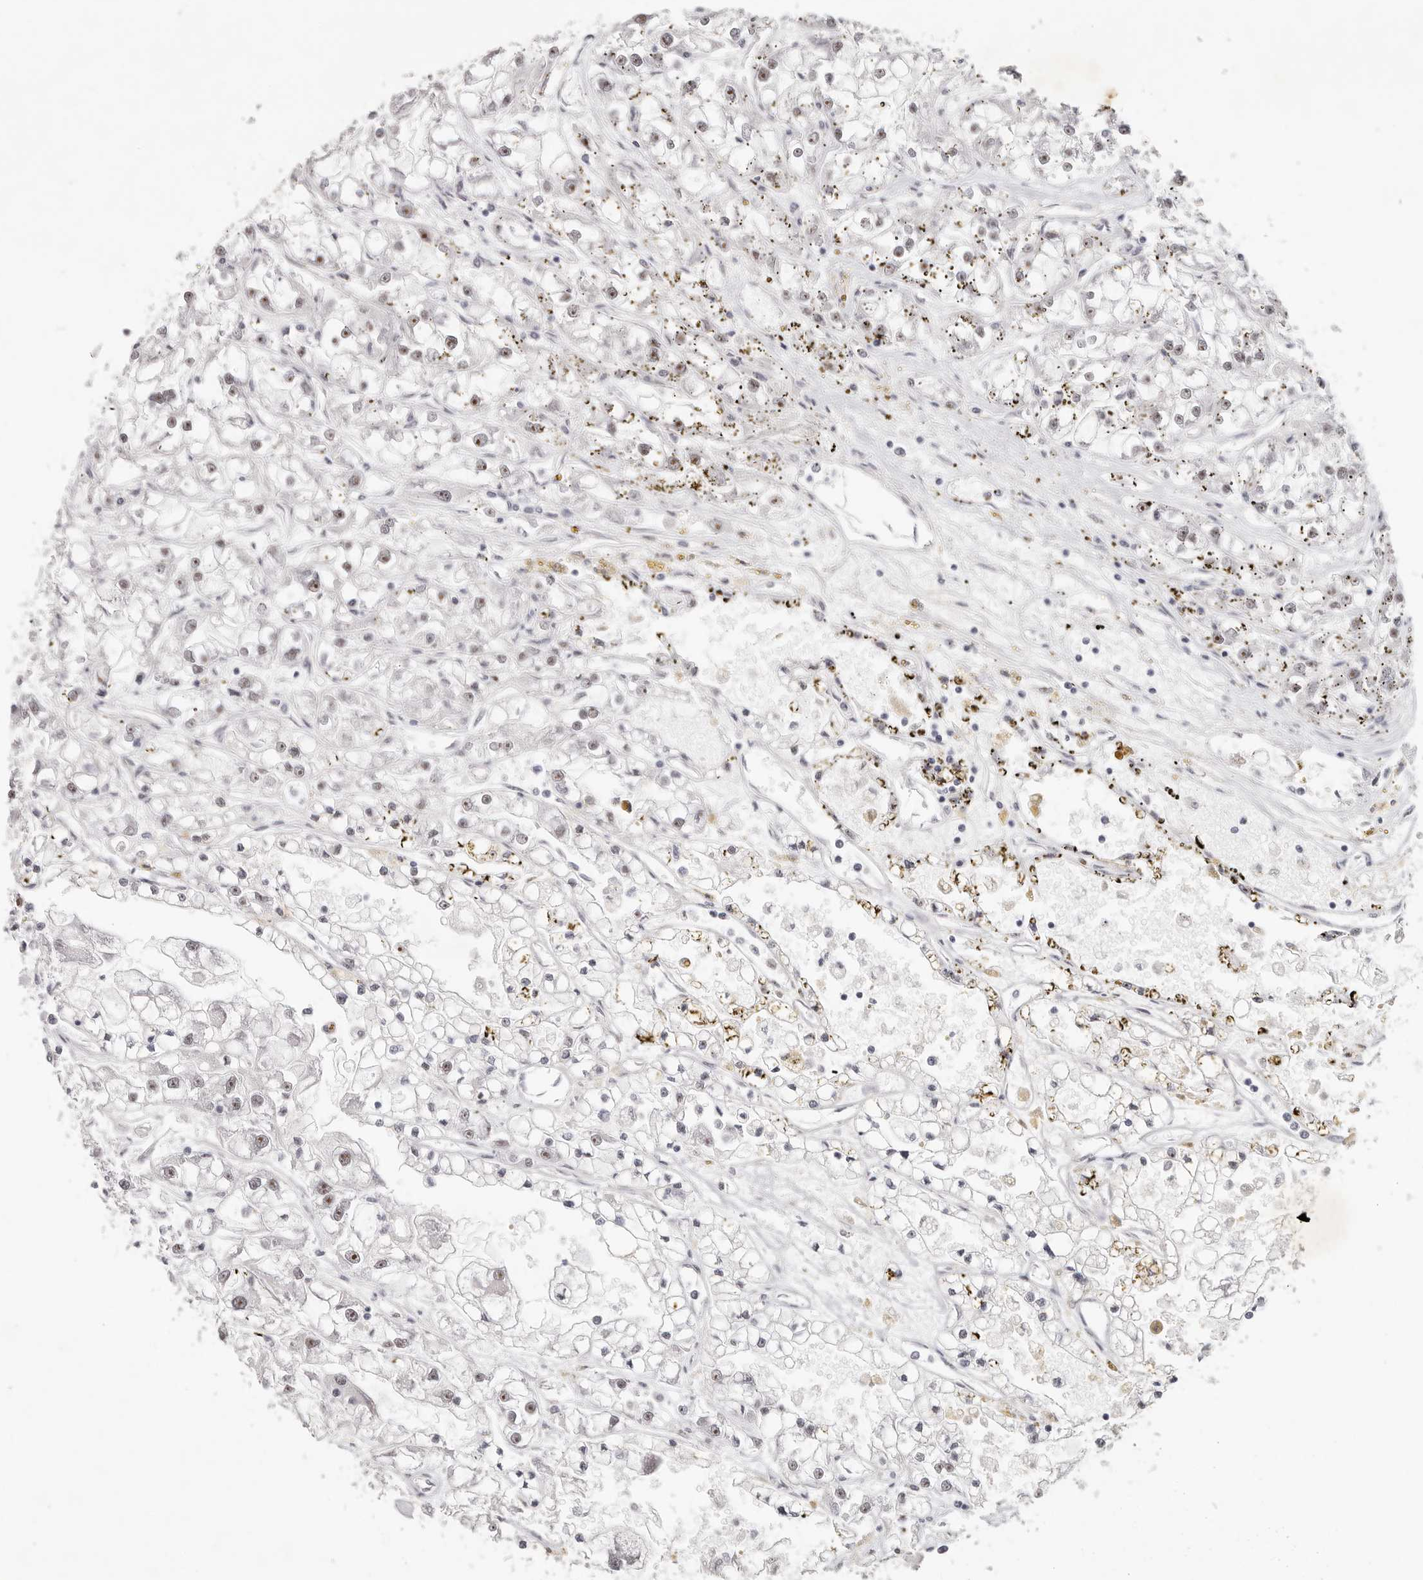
{"staining": {"intensity": "moderate", "quantity": "<25%", "location": "nuclear"}, "tissue": "renal cancer", "cell_type": "Tumor cells", "image_type": "cancer", "snomed": [{"axis": "morphology", "description": "Adenocarcinoma, NOS"}, {"axis": "topography", "description": "Kidney"}], "caption": "Human renal cancer (adenocarcinoma) stained for a protein (brown) exhibits moderate nuclear positive positivity in approximately <25% of tumor cells.", "gene": "LARP7", "patient": {"sex": "female", "age": 52}}